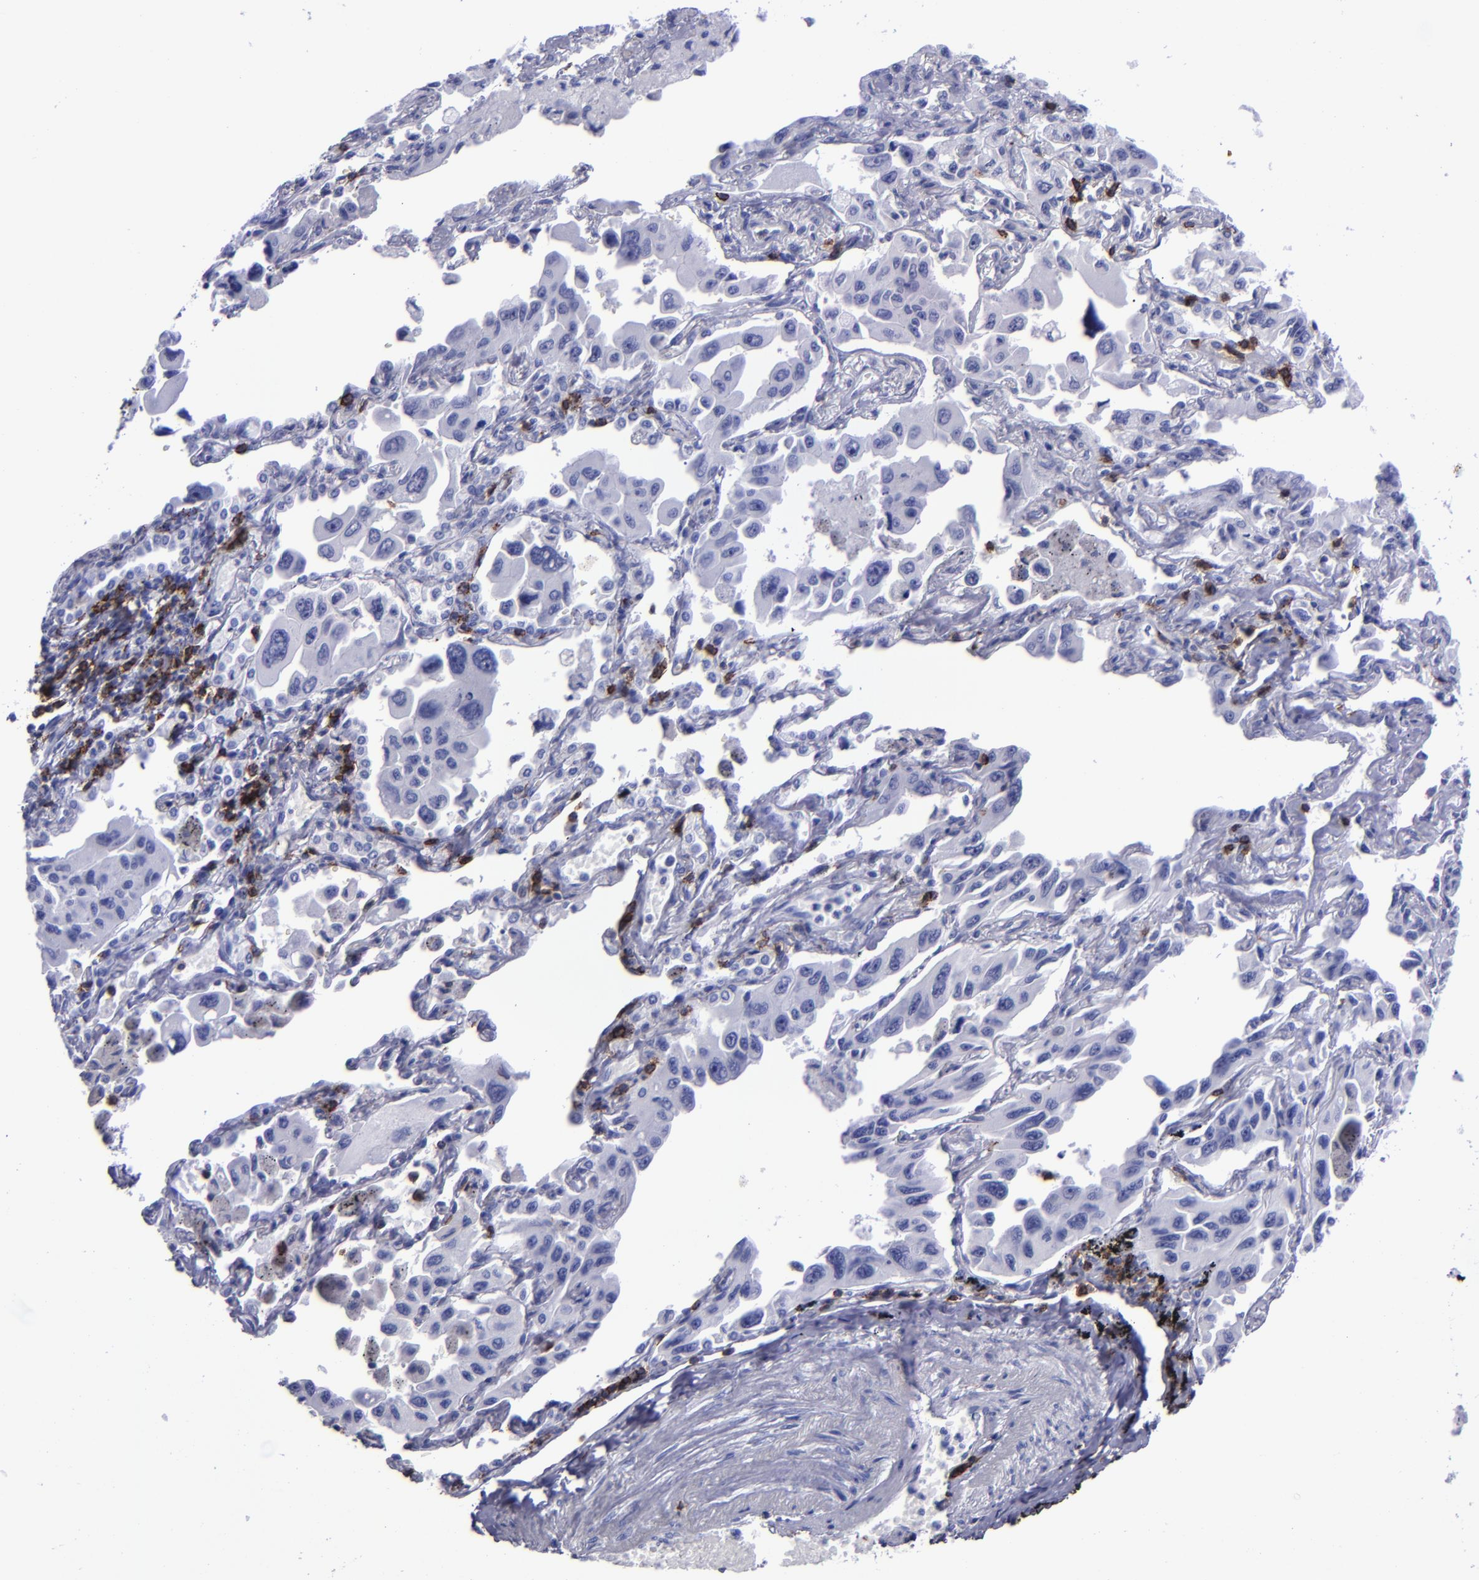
{"staining": {"intensity": "negative", "quantity": "none", "location": "none"}, "tissue": "lung cancer", "cell_type": "Tumor cells", "image_type": "cancer", "snomed": [{"axis": "morphology", "description": "Adenocarcinoma, NOS"}, {"axis": "topography", "description": "Lung"}], "caption": "A micrograph of human lung cancer (adenocarcinoma) is negative for staining in tumor cells. The staining is performed using DAB brown chromogen with nuclei counter-stained in using hematoxylin.", "gene": "CD6", "patient": {"sex": "male", "age": 64}}